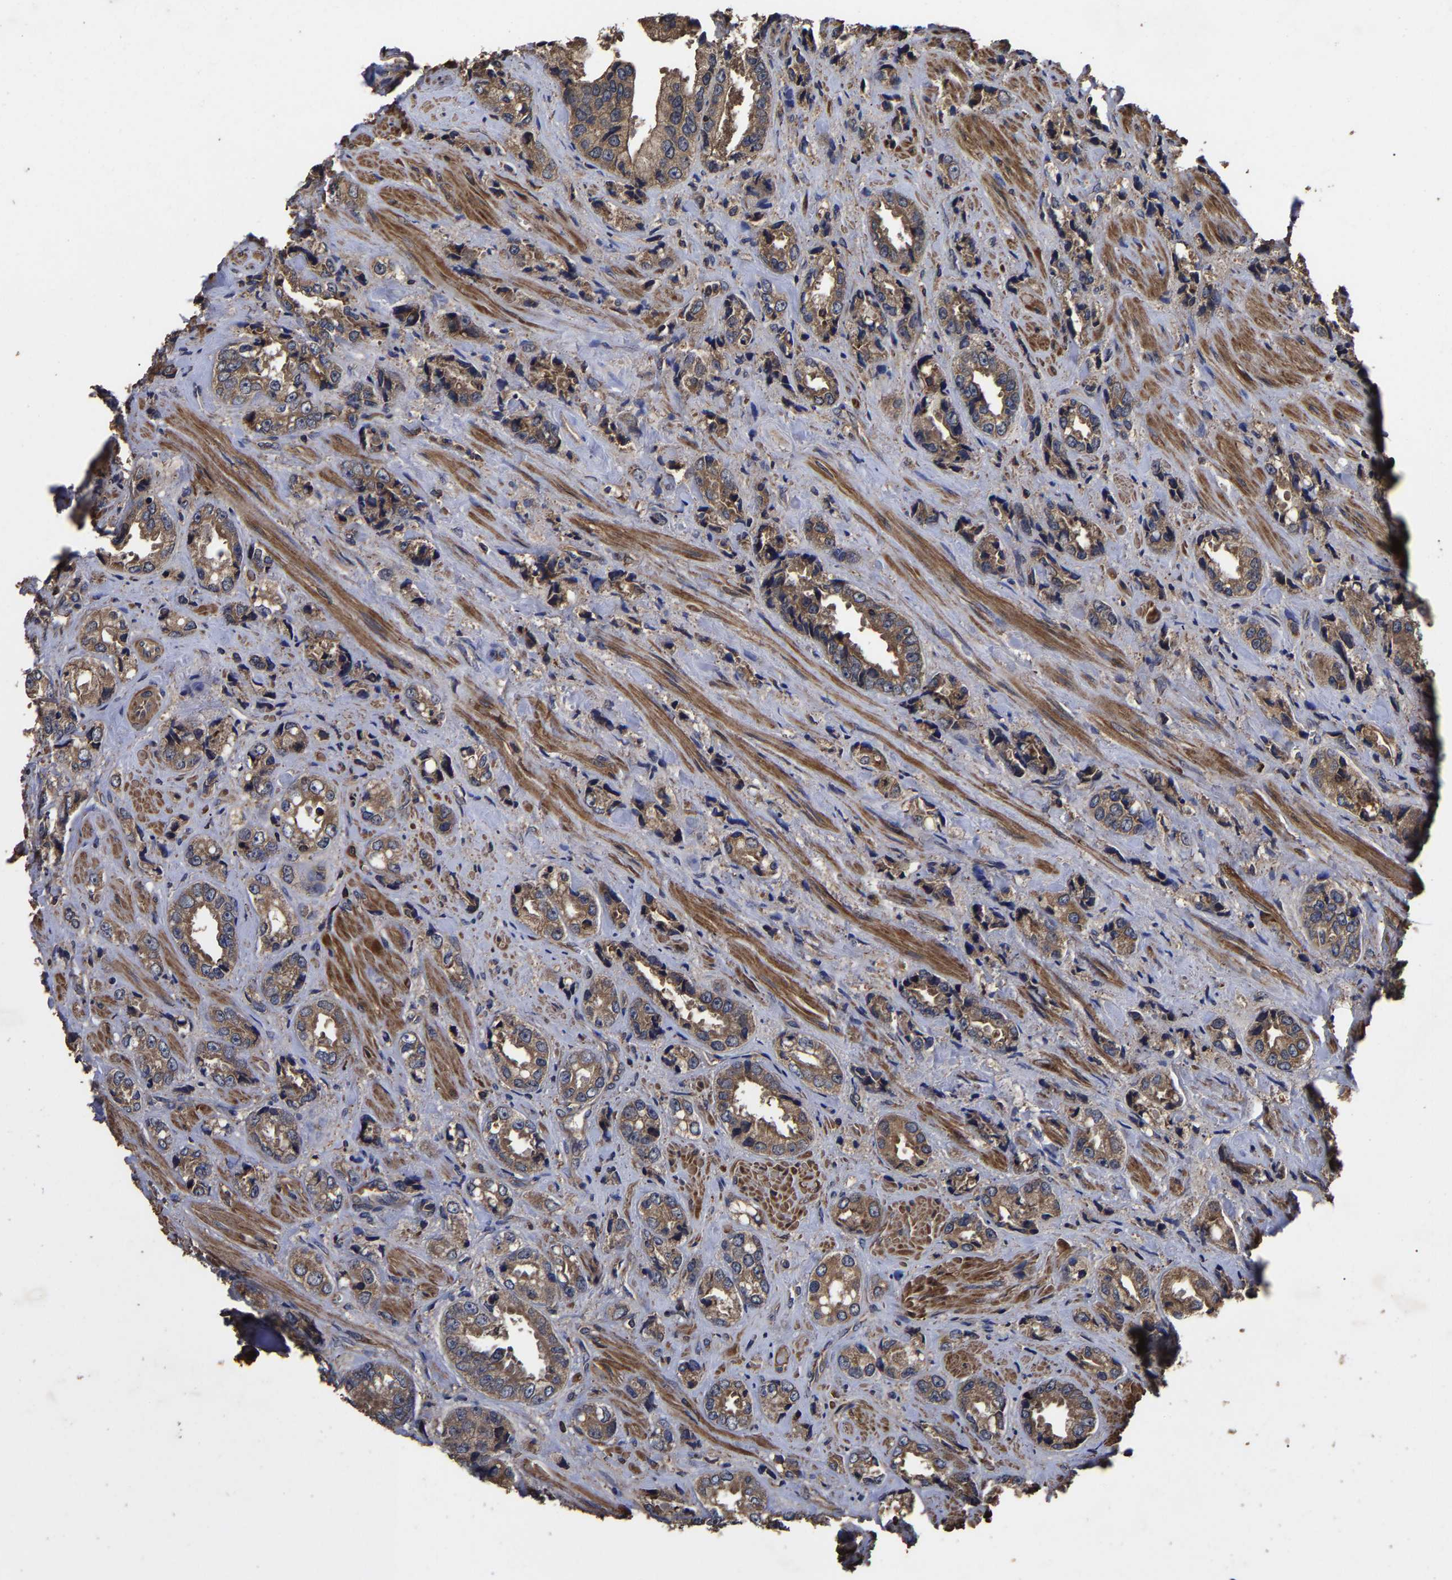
{"staining": {"intensity": "moderate", "quantity": ">75%", "location": "cytoplasmic/membranous"}, "tissue": "prostate cancer", "cell_type": "Tumor cells", "image_type": "cancer", "snomed": [{"axis": "morphology", "description": "Adenocarcinoma, High grade"}, {"axis": "topography", "description": "Prostate"}], "caption": "Immunohistochemistry (IHC) staining of prostate cancer (high-grade adenocarcinoma), which displays medium levels of moderate cytoplasmic/membranous positivity in approximately >75% of tumor cells indicating moderate cytoplasmic/membranous protein staining. The staining was performed using DAB (brown) for protein detection and nuclei were counterstained in hematoxylin (blue).", "gene": "ITCH", "patient": {"sex": "male", "age": 61}}